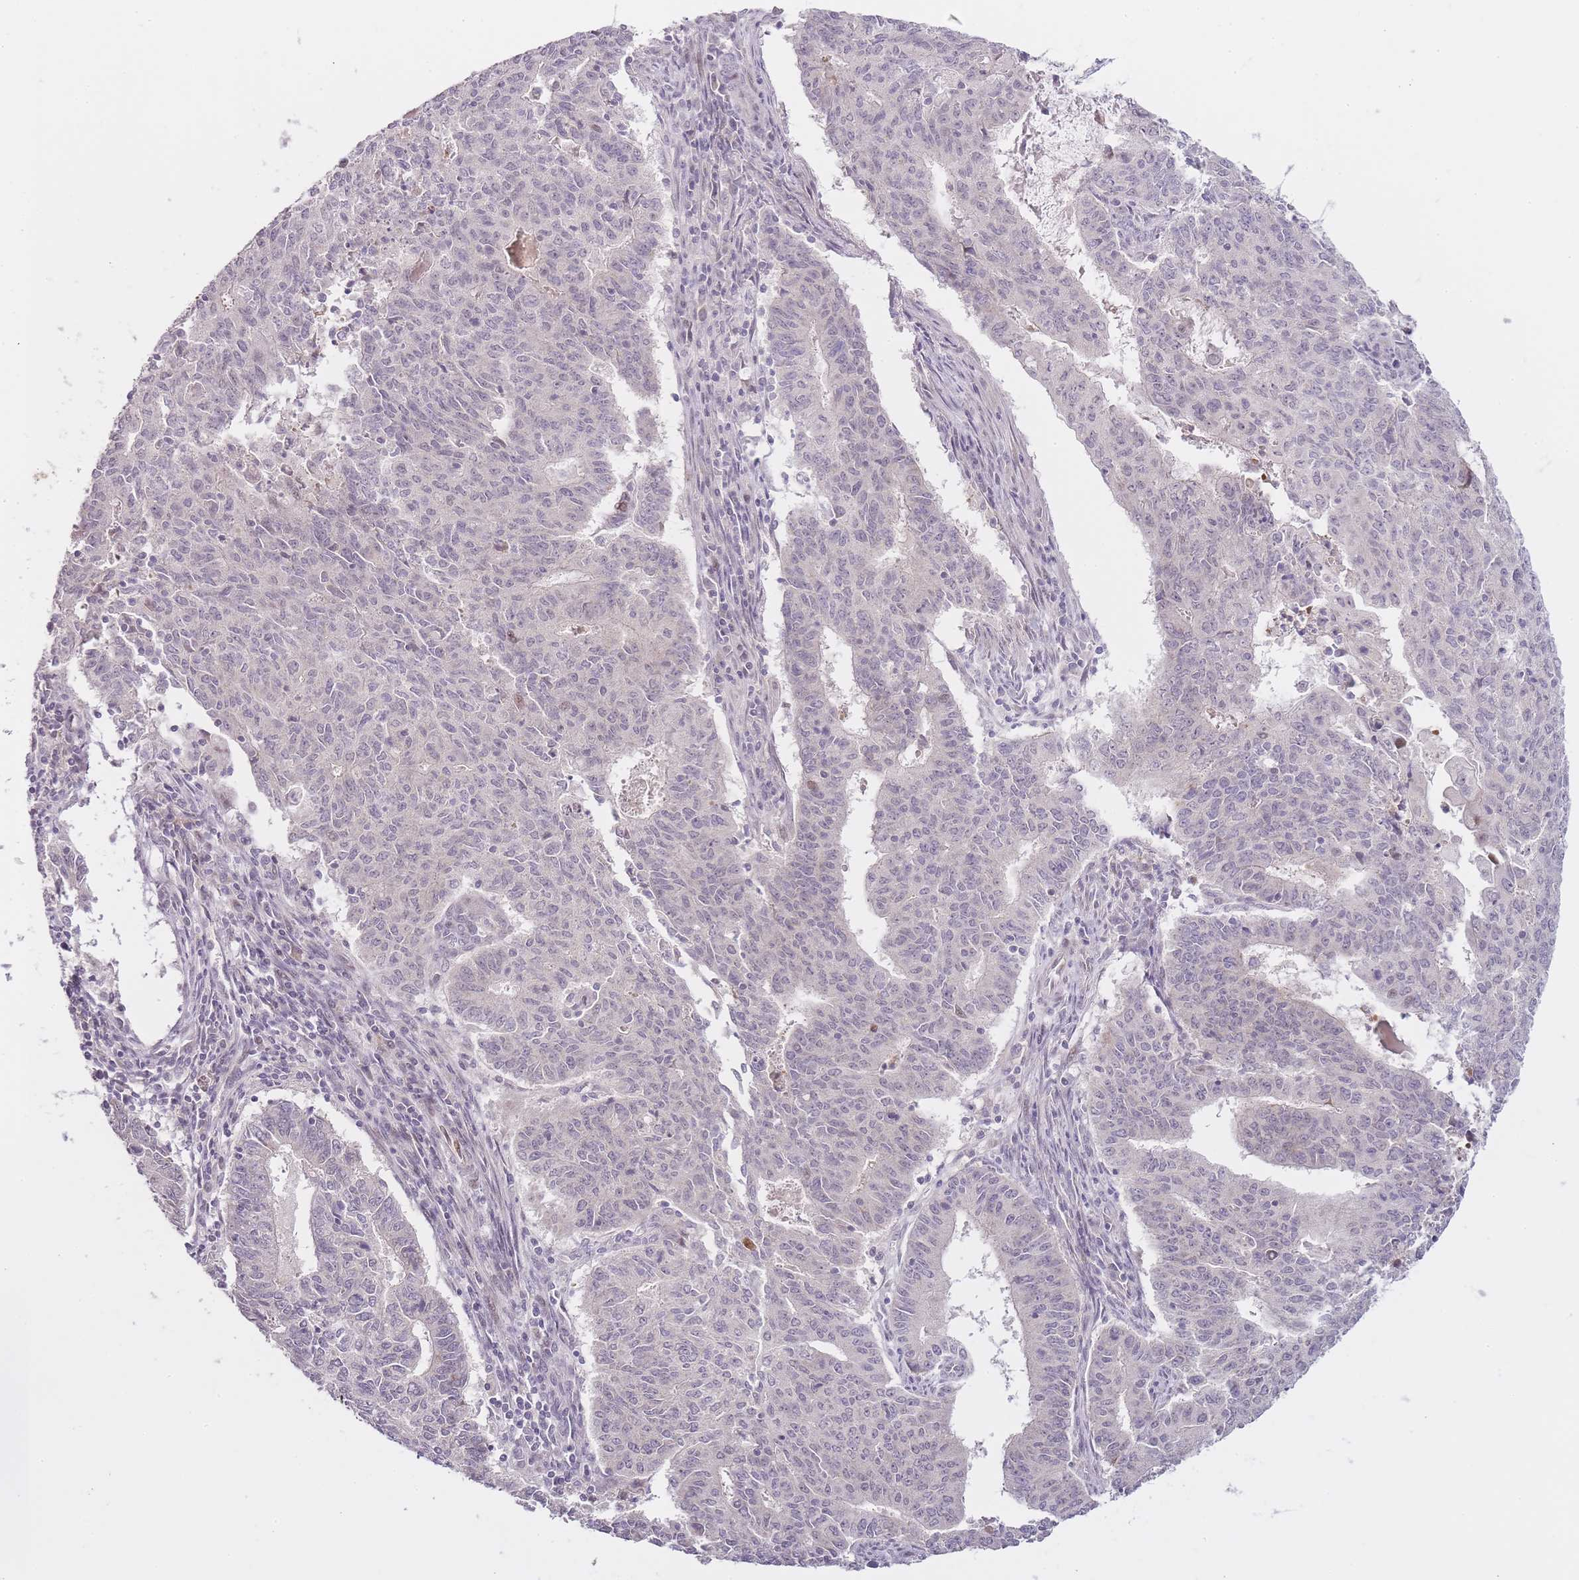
{"staining": {"intensity": "negative", "quantity": "none", "location": "none"}, "tissue": "endometrial cancer", "cell_type": "Tumor cells", "image_type": "cancer", "snomed": [{"axis": "morphology", "description": "Adenocarcinoma, NOS"}, {"axis": "topography", "description": "Endometrium"}], "caption": "Endometrial adenocarcinoma was stained to show a protein in brown. There is no significant staining in tumor cells.", "gene": "OGG1", "patient": {"sex": "female", "age": 59}}